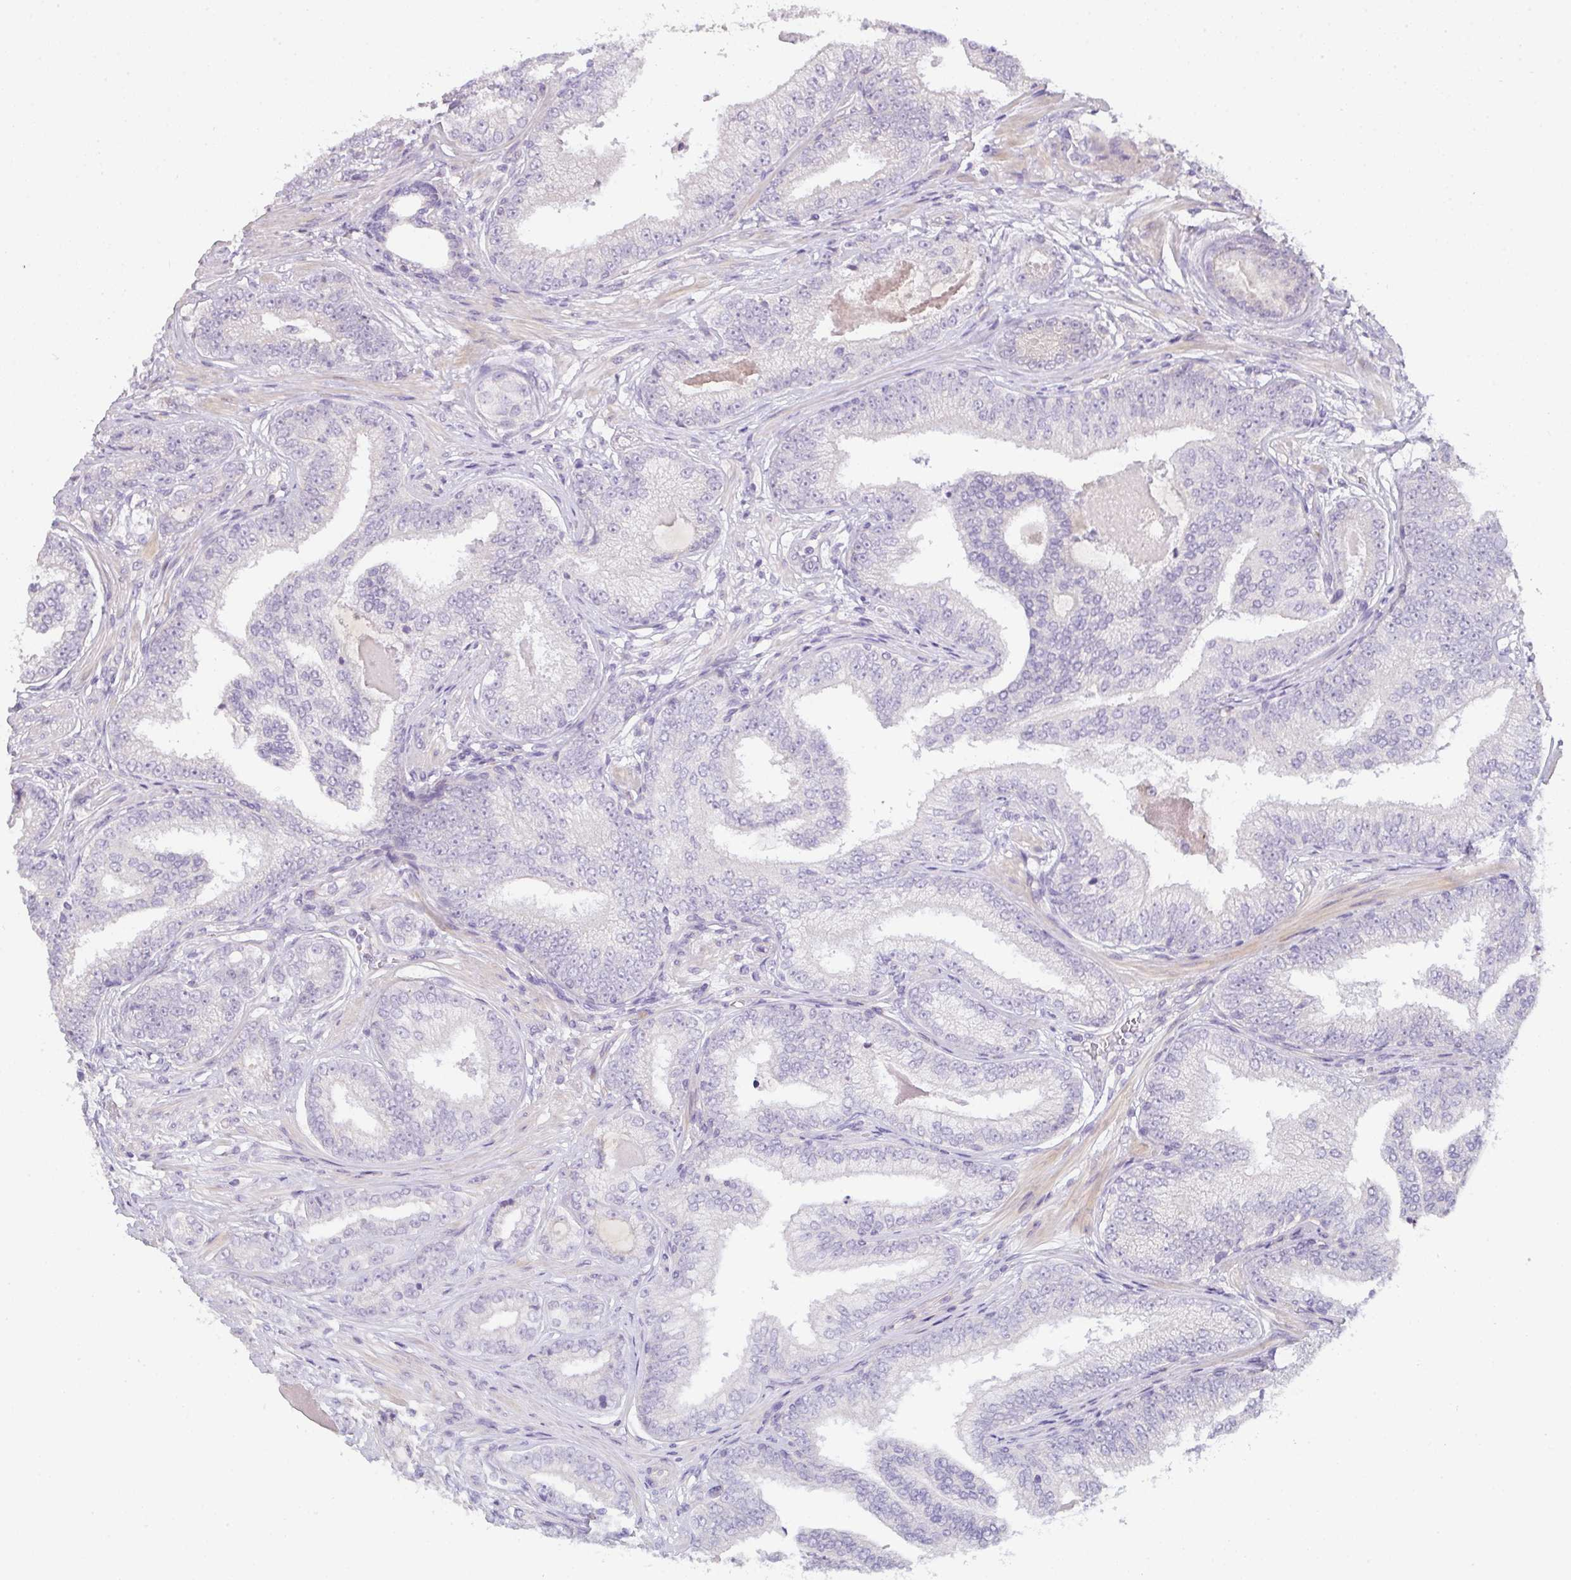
{"staining": {"intensity": "negative", "quantity": "none", "location": "none"}, "tissue": "prostate cancer", "cell_type": "Tumor cells", "image_type": "cancer", "snomed": [{"axis": "morphology", "description": "Adenocarcinoma, Low grade"}, {"axis": "topography", "description": "Prostate"}], "caption": "DAB immunohistochemical staining of adenocarcinoma (low-grade) (prostate) exhibits no significant expression in tumor cells.", "gene": "FILIP1", "patient": {"sex": "male", "age": 61}}